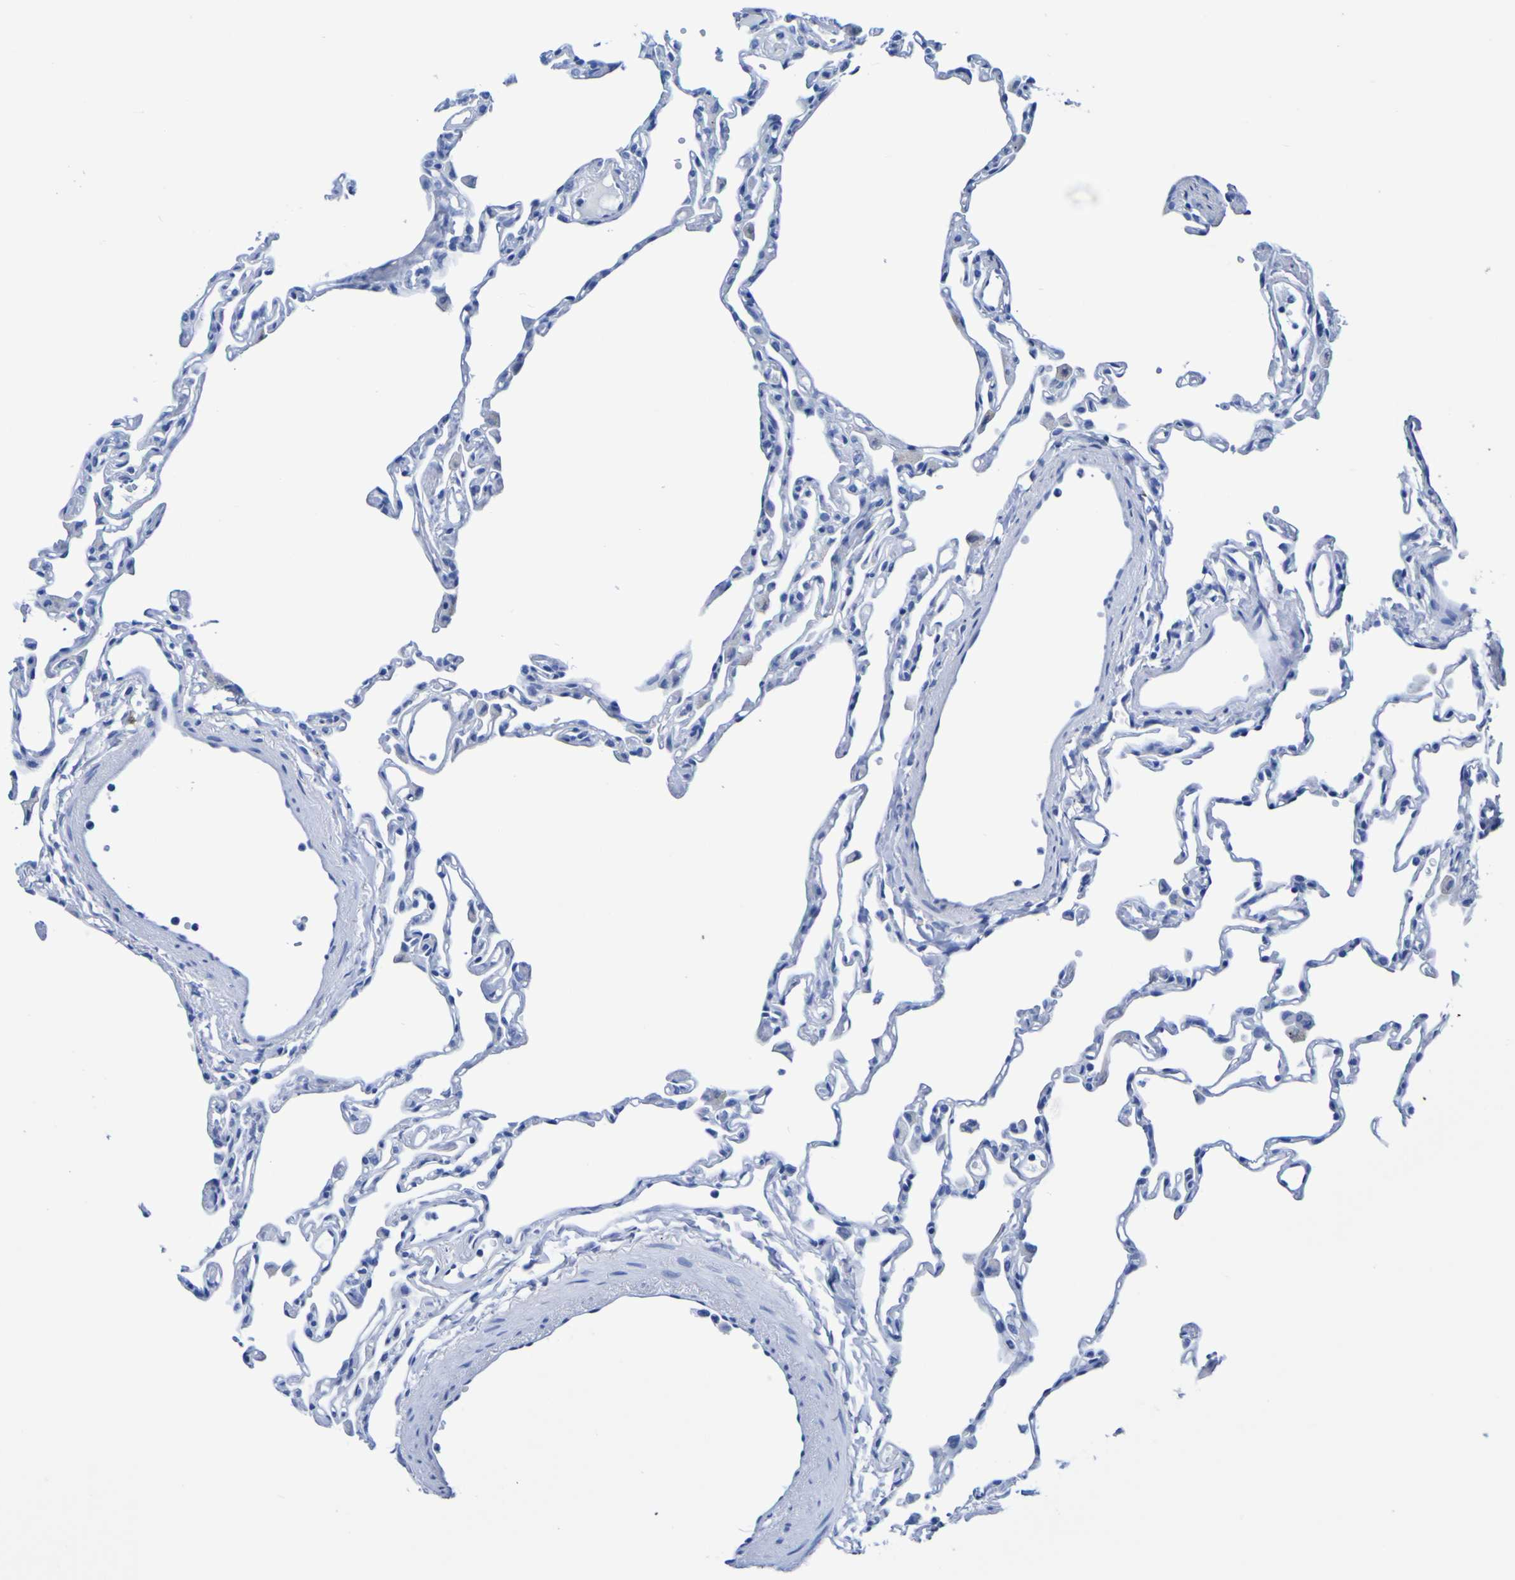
{"staining": {"intensity": "negative", "quantity": "none", "location": "none"}, "tissue": "lung", "cell_type": "Alveolar cells", "image_type": "normal", "snomed": [{"axis": "morphology", "description": "Normal tissue, NOS"}, {"axis": "topography", "description": "Lung"}], "caption": "The photomicrograph shows no staining of alveolar cells in normal lung. (DAB (3,3'-diaminobenzidine) immunohistochemistry (IHC) with hematoxylin counter stain).", "gene": "DPEP1", "patient": {"sex": "female", "age": 49}}